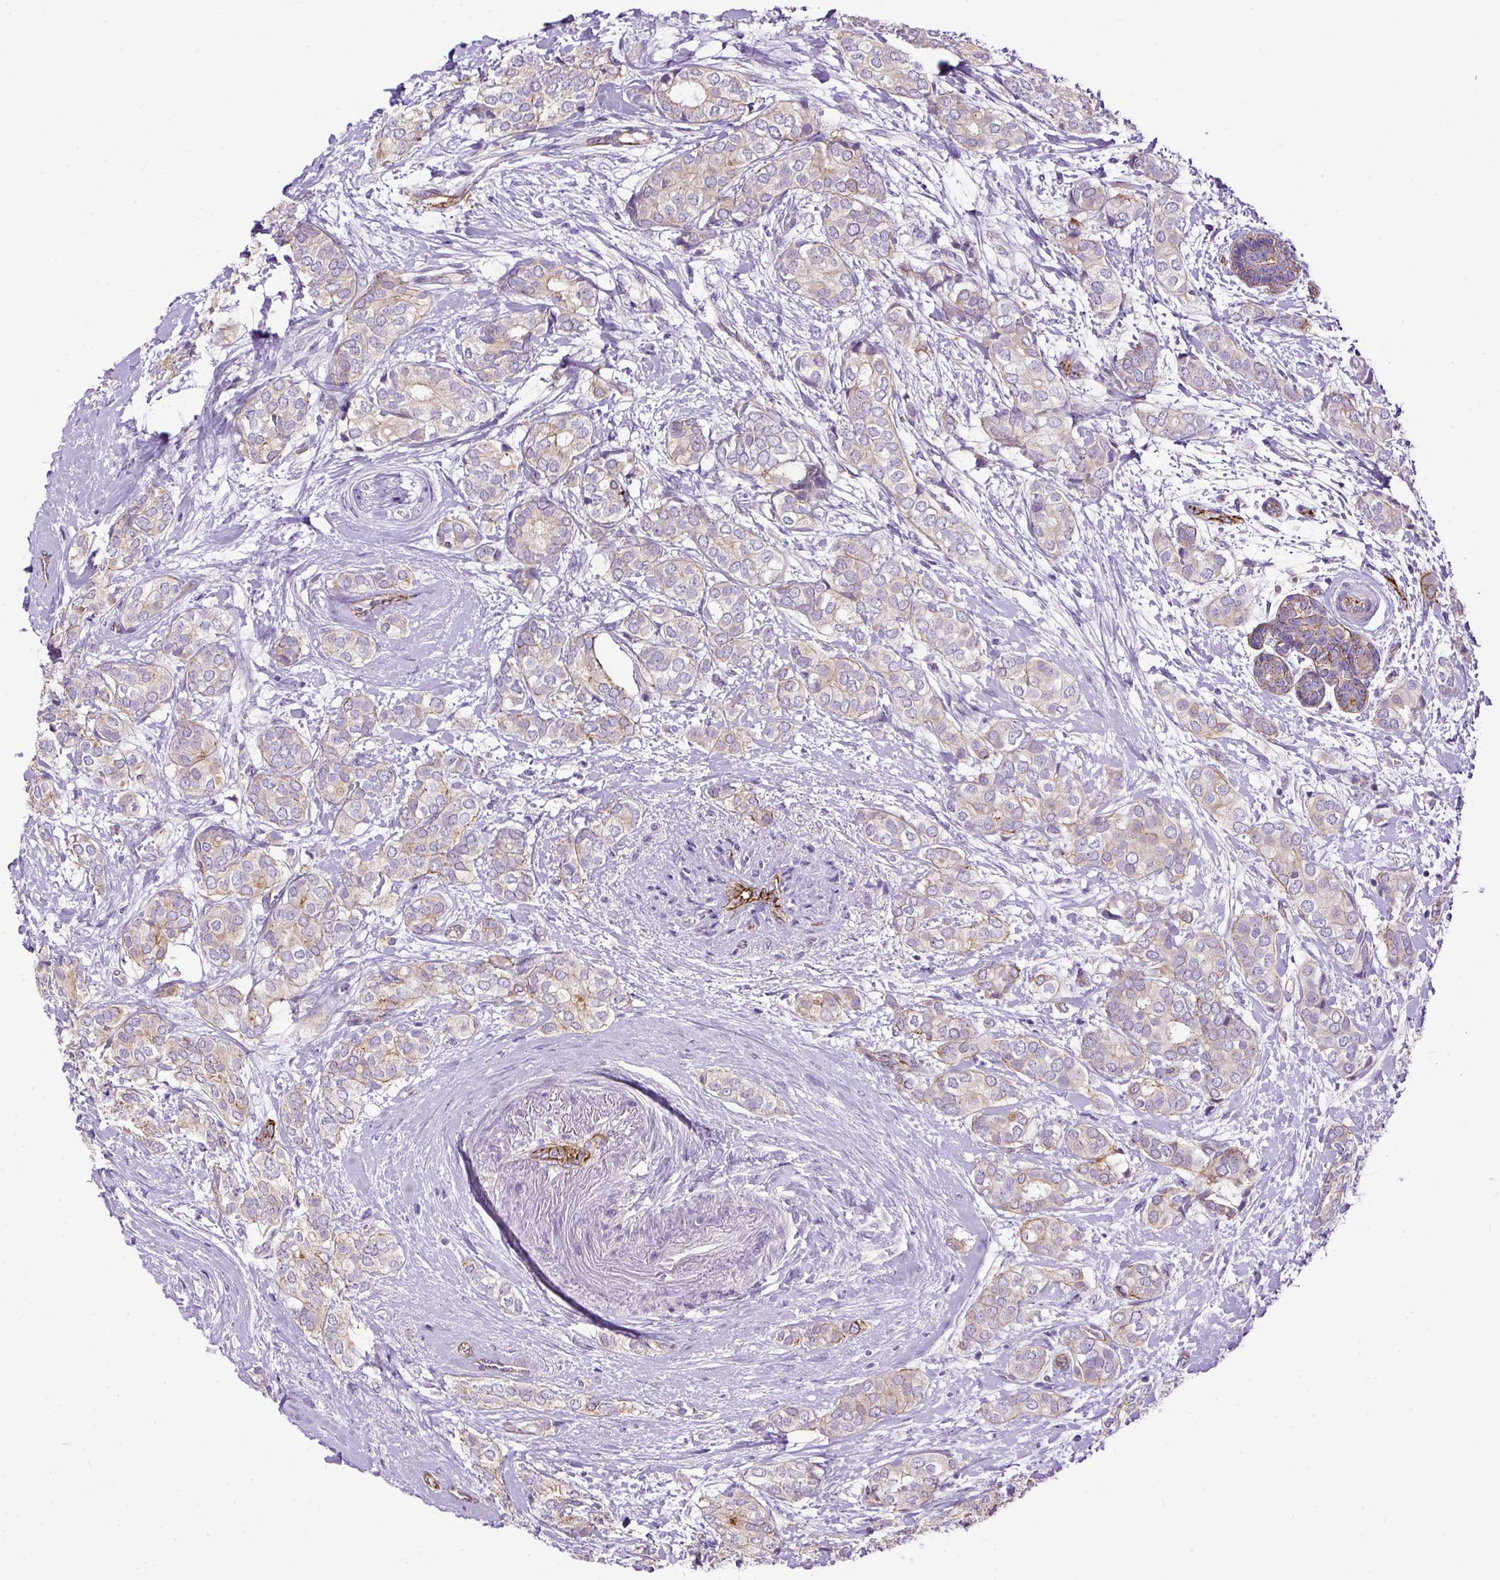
{"staining": {"intensity": "weak", "quantity": "<25%", "location": "cytoplasmic/membranous"}, "tissue": "breast cancer", "cell_type": "Tumor cells", "image_type": "cancer", "snomed": [{"axis": "morphology", "description": "Duct carcinoma"}, {"axis": "topography", "description": "Breast"}], "caption": "A photomicrograph of infiltrating ductal carcinoma (breast) stained for a protein shows no brown staining in tumor cells. (Stains: DAB IHC with hematoxylin counter stain, Microscopy: brightfield microscopy at high magnification).", "gene": "MAGEB16", "patient": {"sex": "female", "age": 73}}